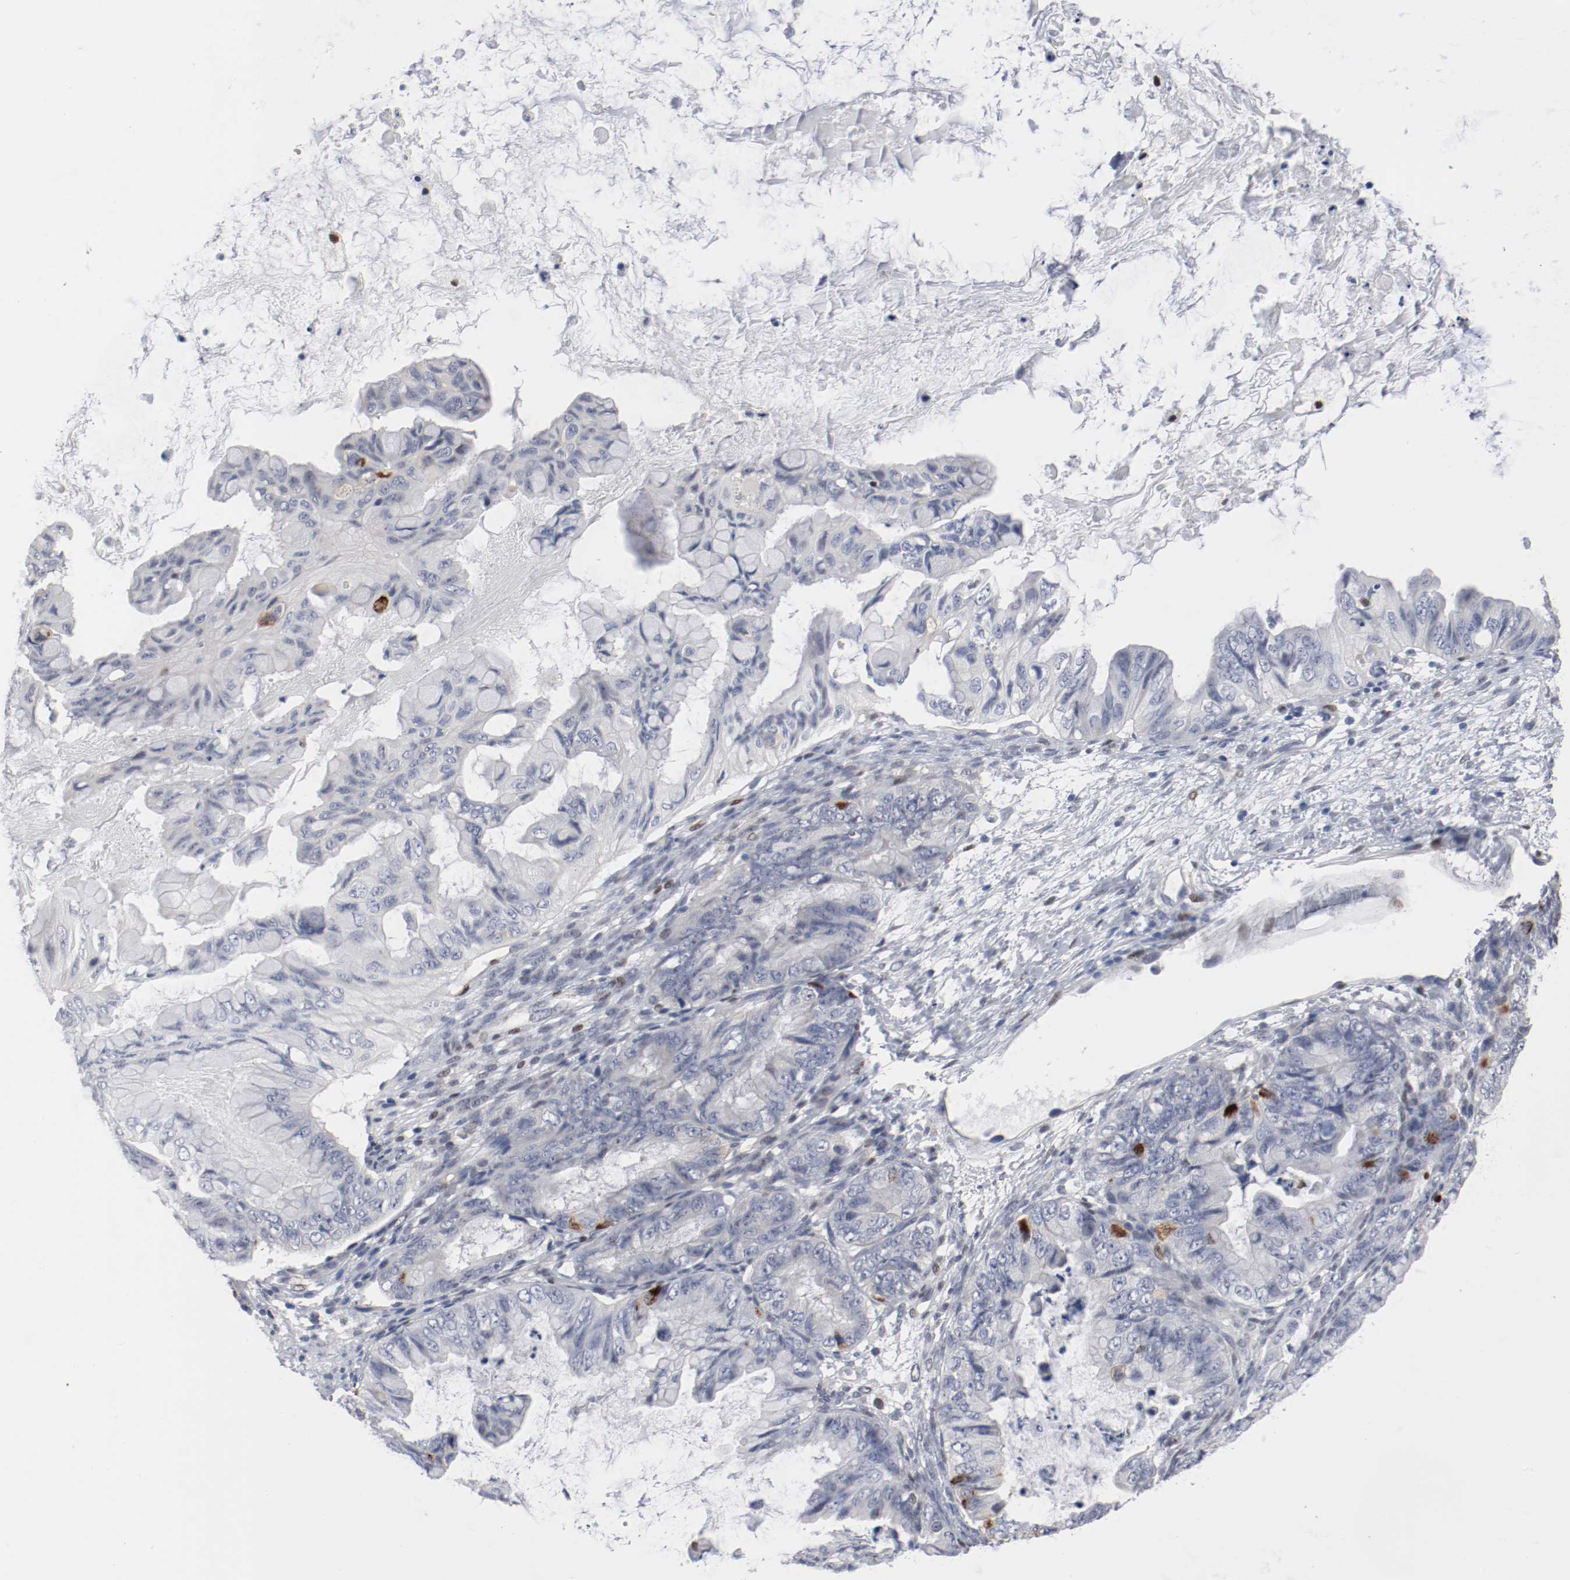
{"staining": {"intensity": "negative", "quantity": "none", "location": "none"}, "tissue": "ovarian cancer", "cell_type": "Tumor cells", "image_type": "cancer", "snomed": [{"axis": "morphology", "description": "Cystadenocarcinoma, mucinous, NOS"}, {"axis": "topography", "description": "Ovary"}], "caption": "DAB immunohistochemical staining of ovarian mucinous cystadenocarcinoma demonstrates no significant staining in tumor cells.", "gene": "ZEB2", "patient": {"sex": "female", "age": 36}}